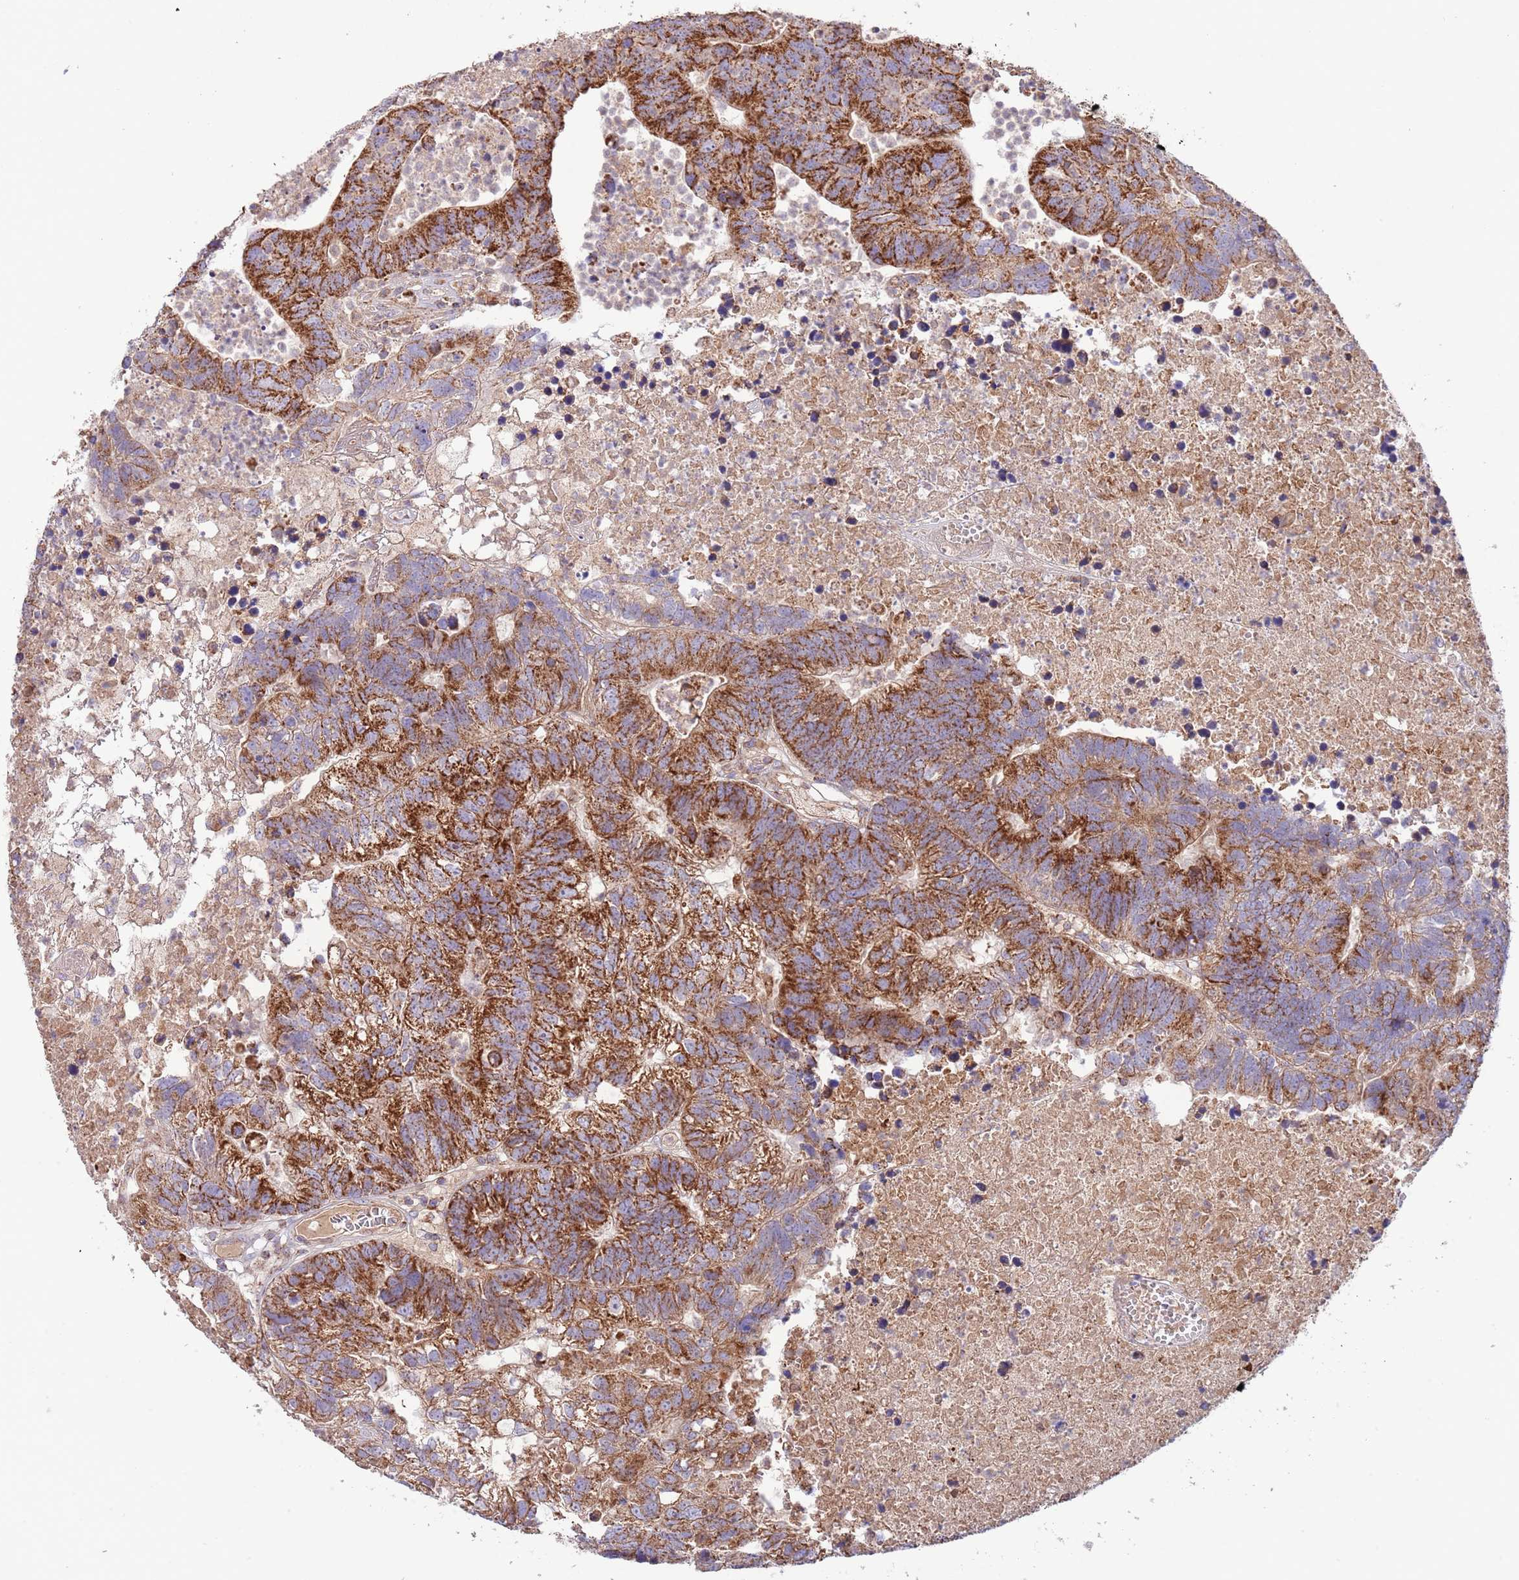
{"staining": {"intensity": "strong", "quantity": ">75%", "location": "cytoplasmic/membranous"}, "tissue": "colorectal cancer", "cell_type": "Tumor cells", "image_type": "cancer", "snomed": [{"axis": "morphology", "description": "Adenocarcinoma, NOS"}, {"axis": "topography", "description": "Colon"}], "caption": "Protein expression by immunohistochemistry reveals strong cytoplasmic/membranous expression in about >75% of tumor cells in colorectal adenocarcinoma. (Stains: DAB (3,3'-diaminobenzidine) in brown, nuclei in blue, Microscopy: brightfield microscopy at high magnification).", "gene": "DNAJA3", "patient": {"sex": "female", "age": 48}}